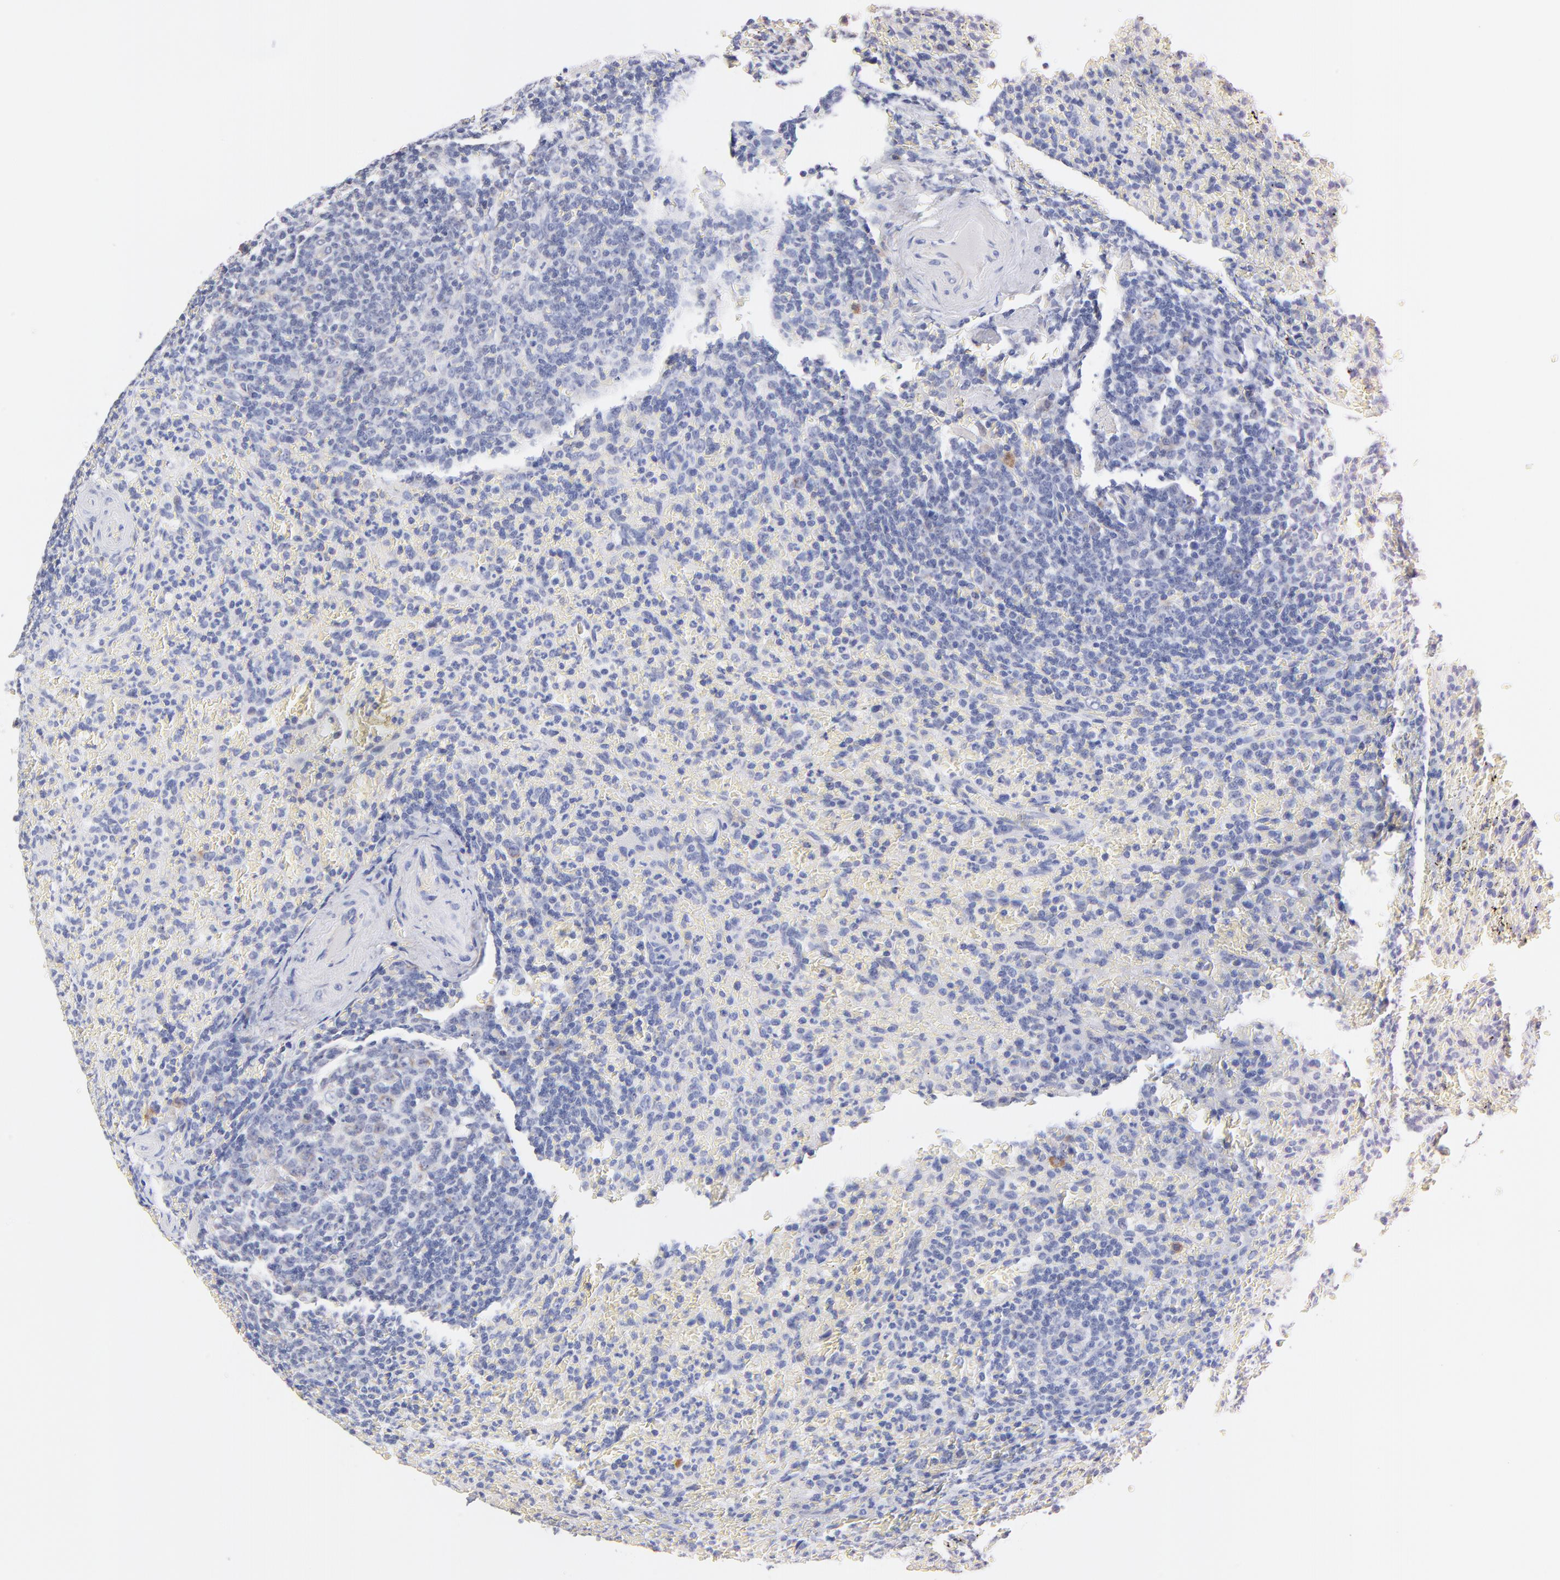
{"staining": {"intensity": "negative", "quantity": "none", "location": "none"}, "tissue": "lymphoma", "cell_type": "Tumor cells", "image_type": "cancer", "snomed": [{"axis": "morphology", "description": "Malignant lymphoma, non-Hodgkin's type, Low grade"}, {"axis": "topography", "description": "Spleen"}], "caption": "Immunohistochemistry (IHC) of human lymphoma reveals no expression in tumor cells.", "gene": "TWNK", "patient": {"sex": "female", "age": 64}}